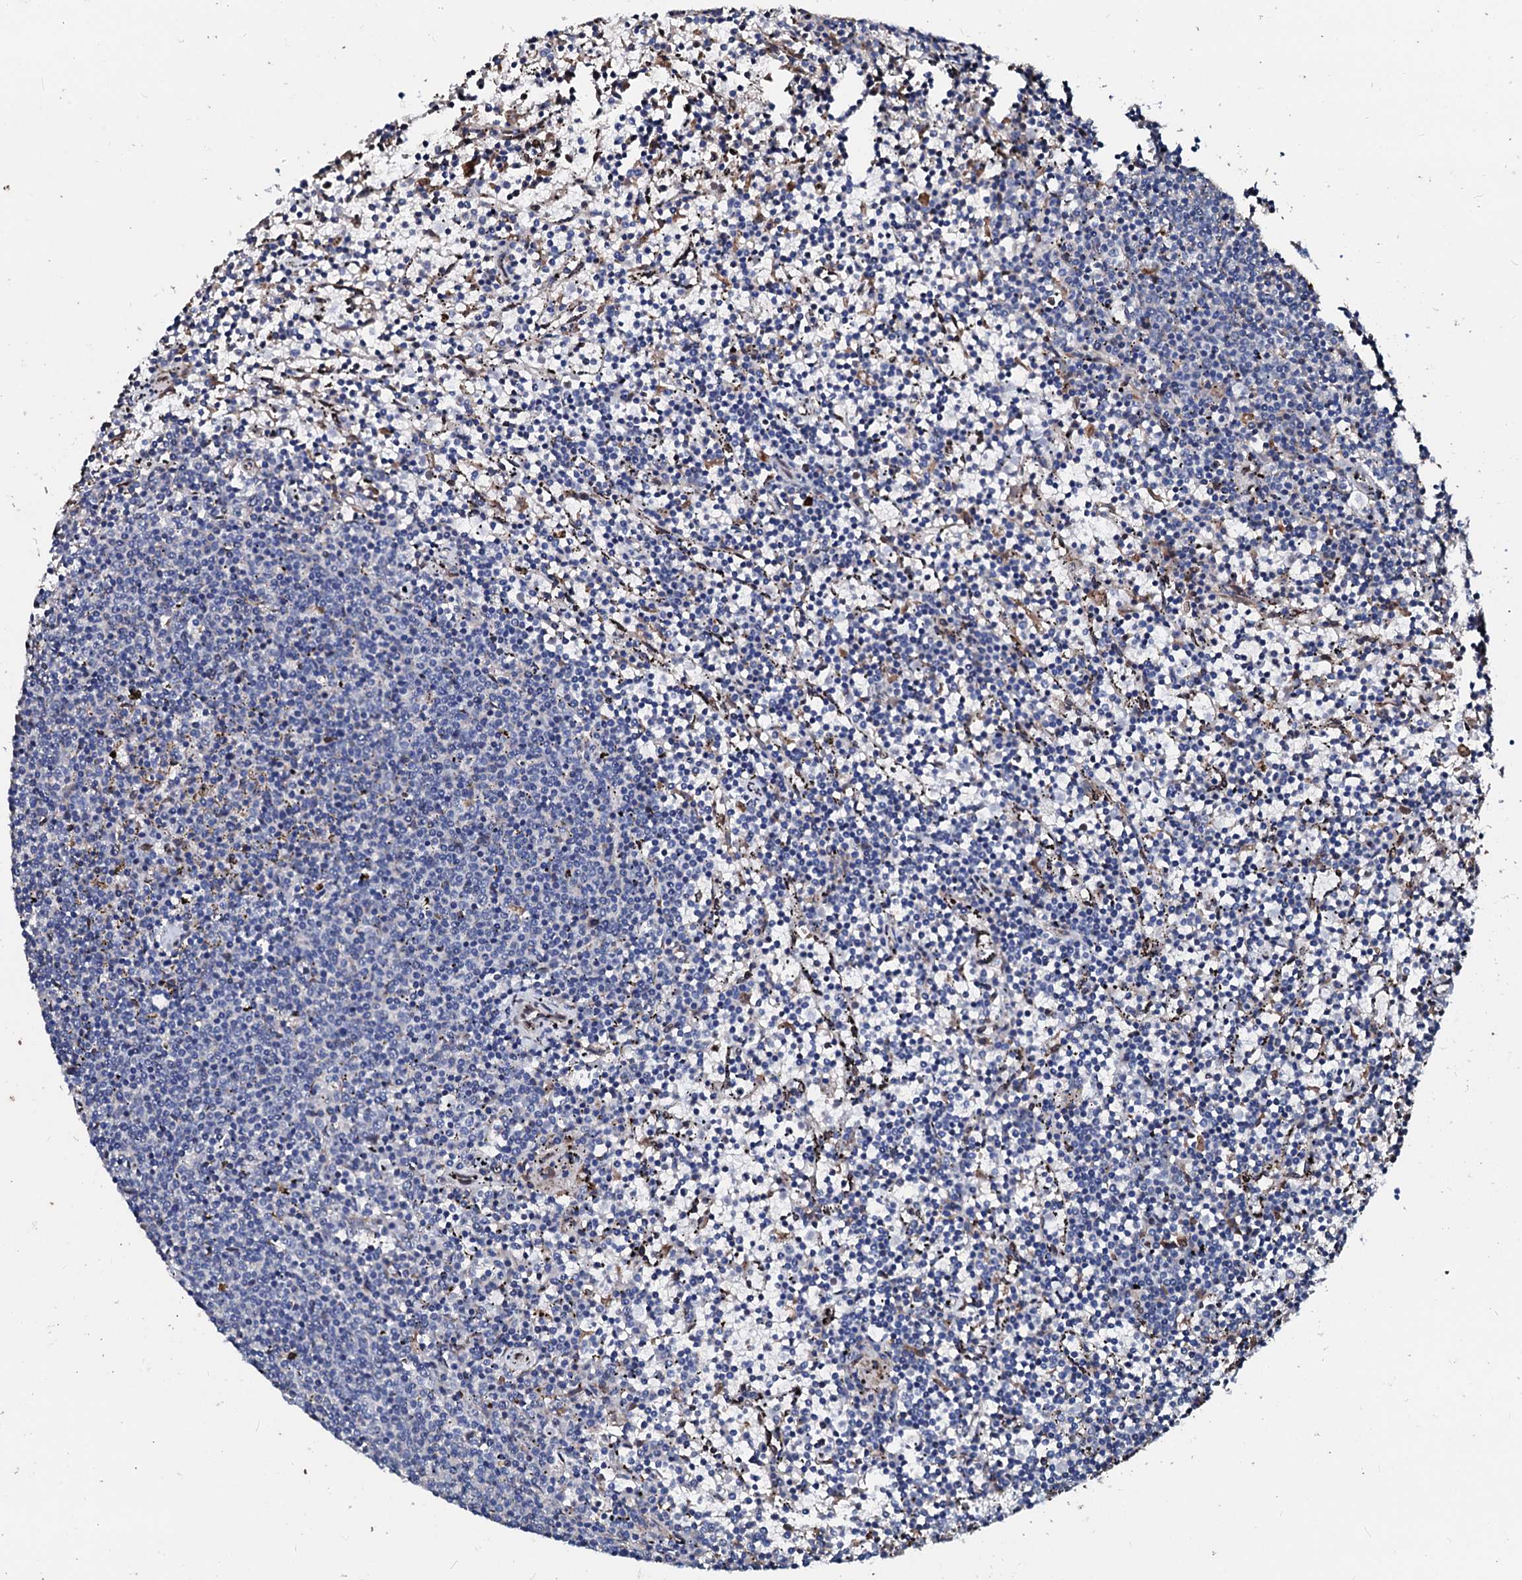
{"staining": {"intensity": "negative", "quantity": "none", "location": "none"}, "tissue": "lymphoma", "cell_type": "Tumor cells", "image_type": "cancer", "snomed": [{"axis": "morphology", "description": "Malignant lymphoma, non-Hodgkin's type, Low grade"}, {"axis": "topography", "description": "Spleen"}], "caption": "There is no significant positivity in tumor cells of lymphoma.", "gene": "NRP2", "patient": {"sex": "female", "age": 50}}